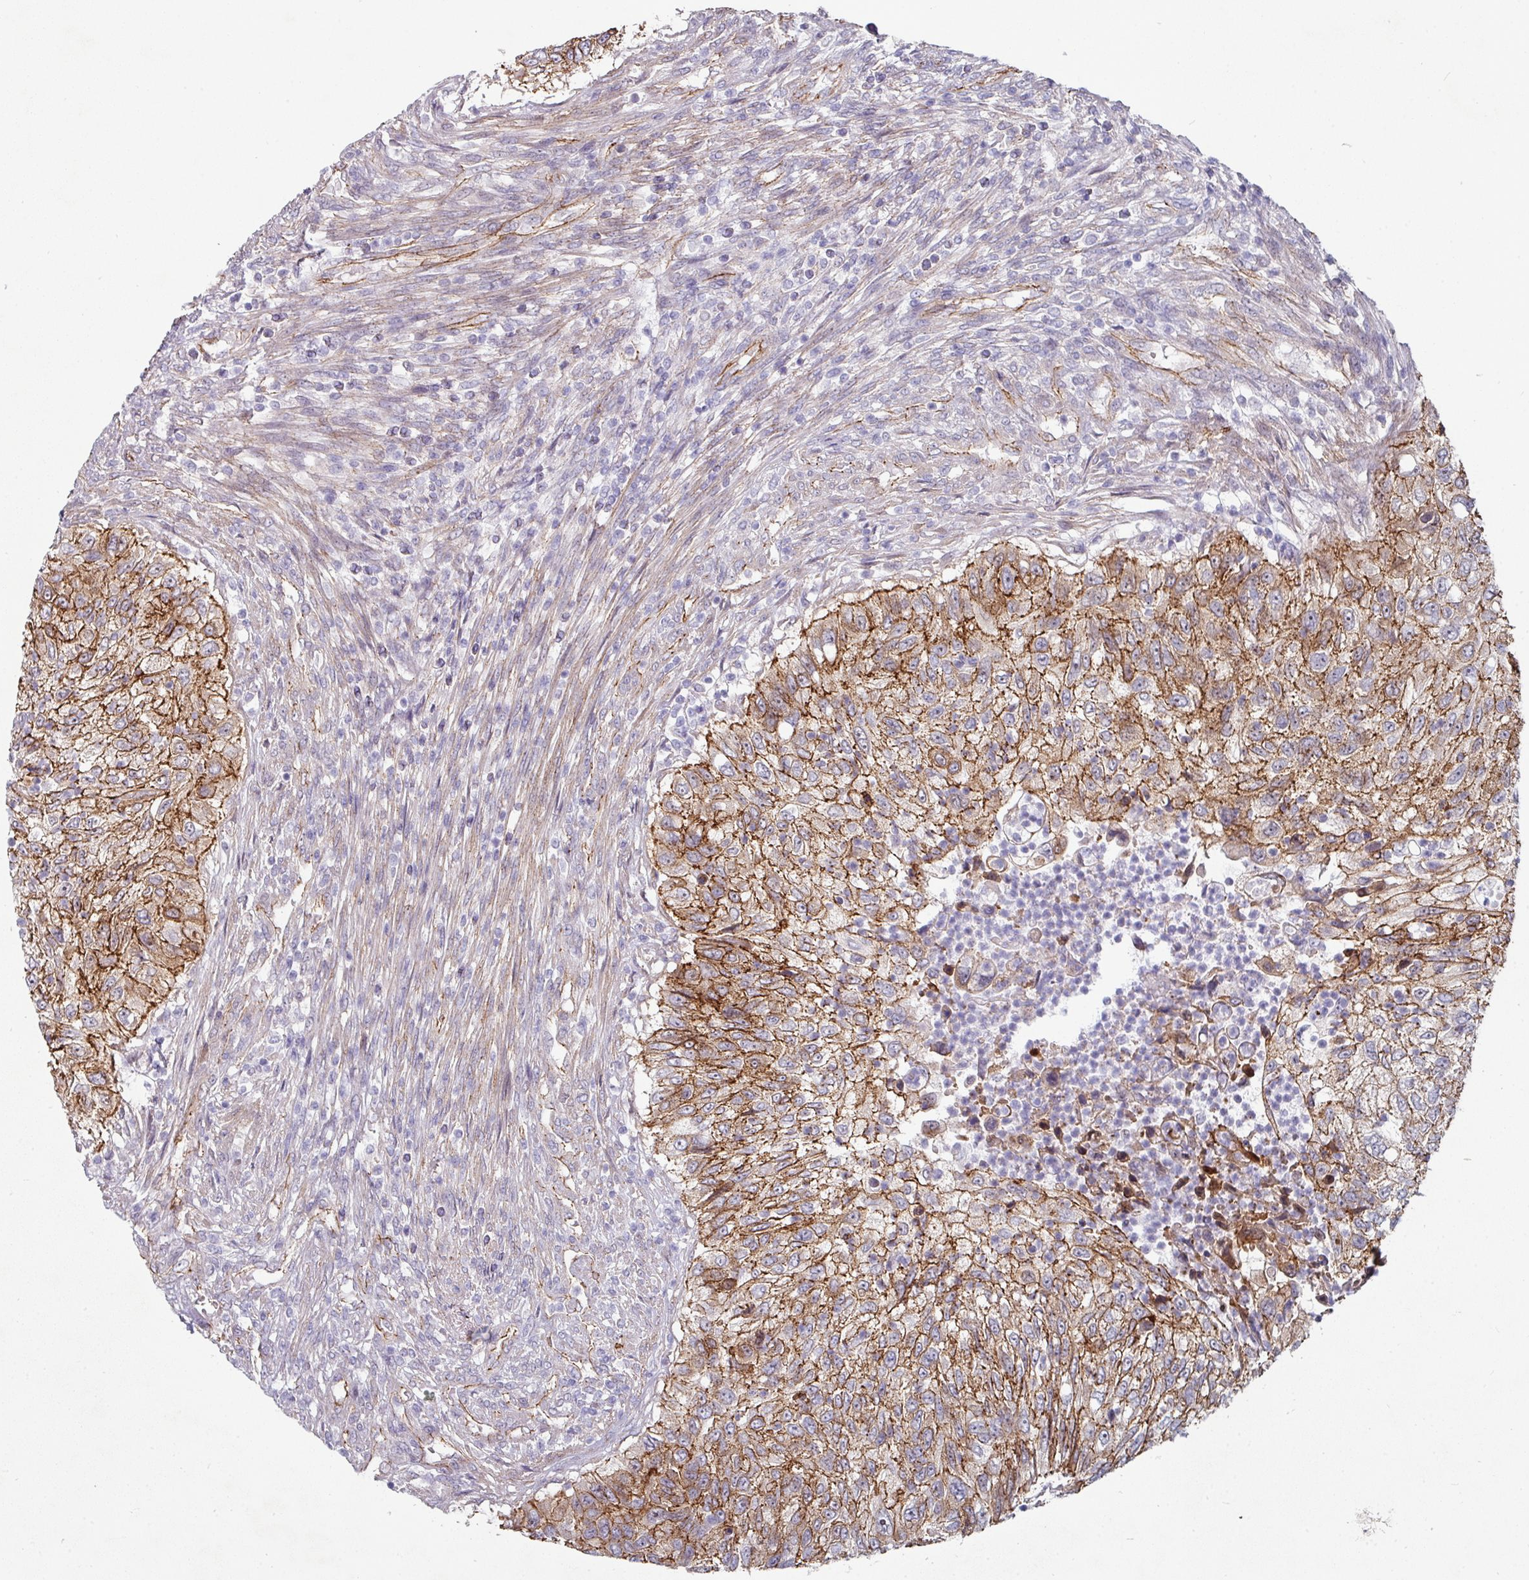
{"staining": {"intensity": "moderate", "quantity": ">75%", "location": "cytoplasmic/membranous"}, "tissue": "urothelial cancer", "cell_type": "Tumor cells", "image_type": "cancer", "snomed": [{"axis": "morphology", "description": "Urothelial carcinoma, High grade"}, {"axis": "topography", "description": "Urinary bladder"}], "caption": "DAB (3,3'-diaminobenzidine) immunohistochemical staining of human high-grade urothelial carcinoma shows moderate cytoplasmic/membranous protein staining in about >75% of tumor cells.", "gene": "JUP", "patient": {"sex": "female", "age": 60}}